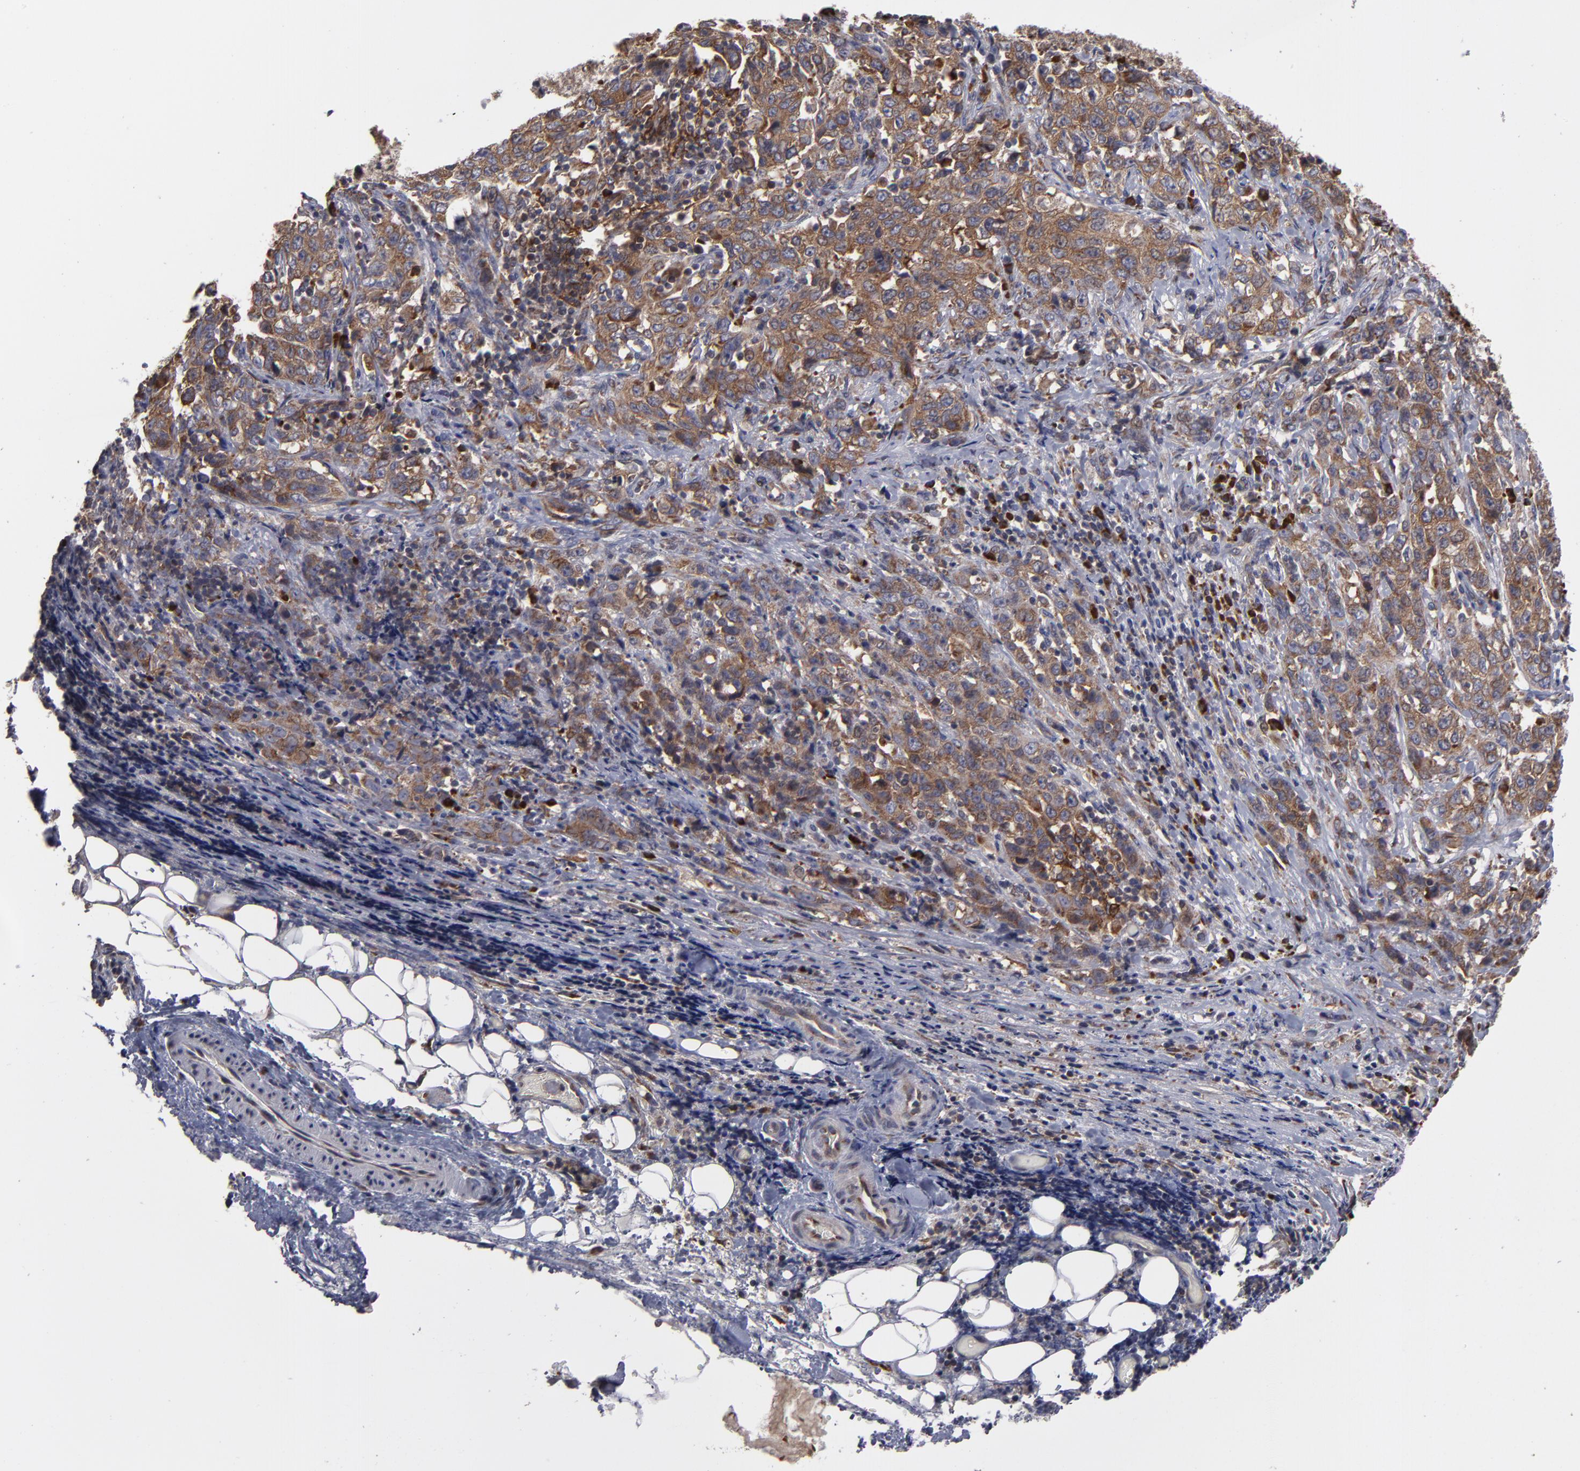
{"staining": {"intensity": "moderate", "quantity": ">75%", "location": "cytoplasmic/membranous"}, "tissue": "stomach cancer", "cell_type": "Tumor cells", "image_type": "cancer", "snomed": [{"axis": "morphology", "description": "Adenocarcinoma, NOS"}, {"axis": "topography", "description": "Stomach"}], "caption": "Stomach cancer stained for a protein exhibits moderate cytoplasmic/membranous positivity in tumor cells.", "gene": "SND1", "patient": {"sex": "male", "age": 48}}